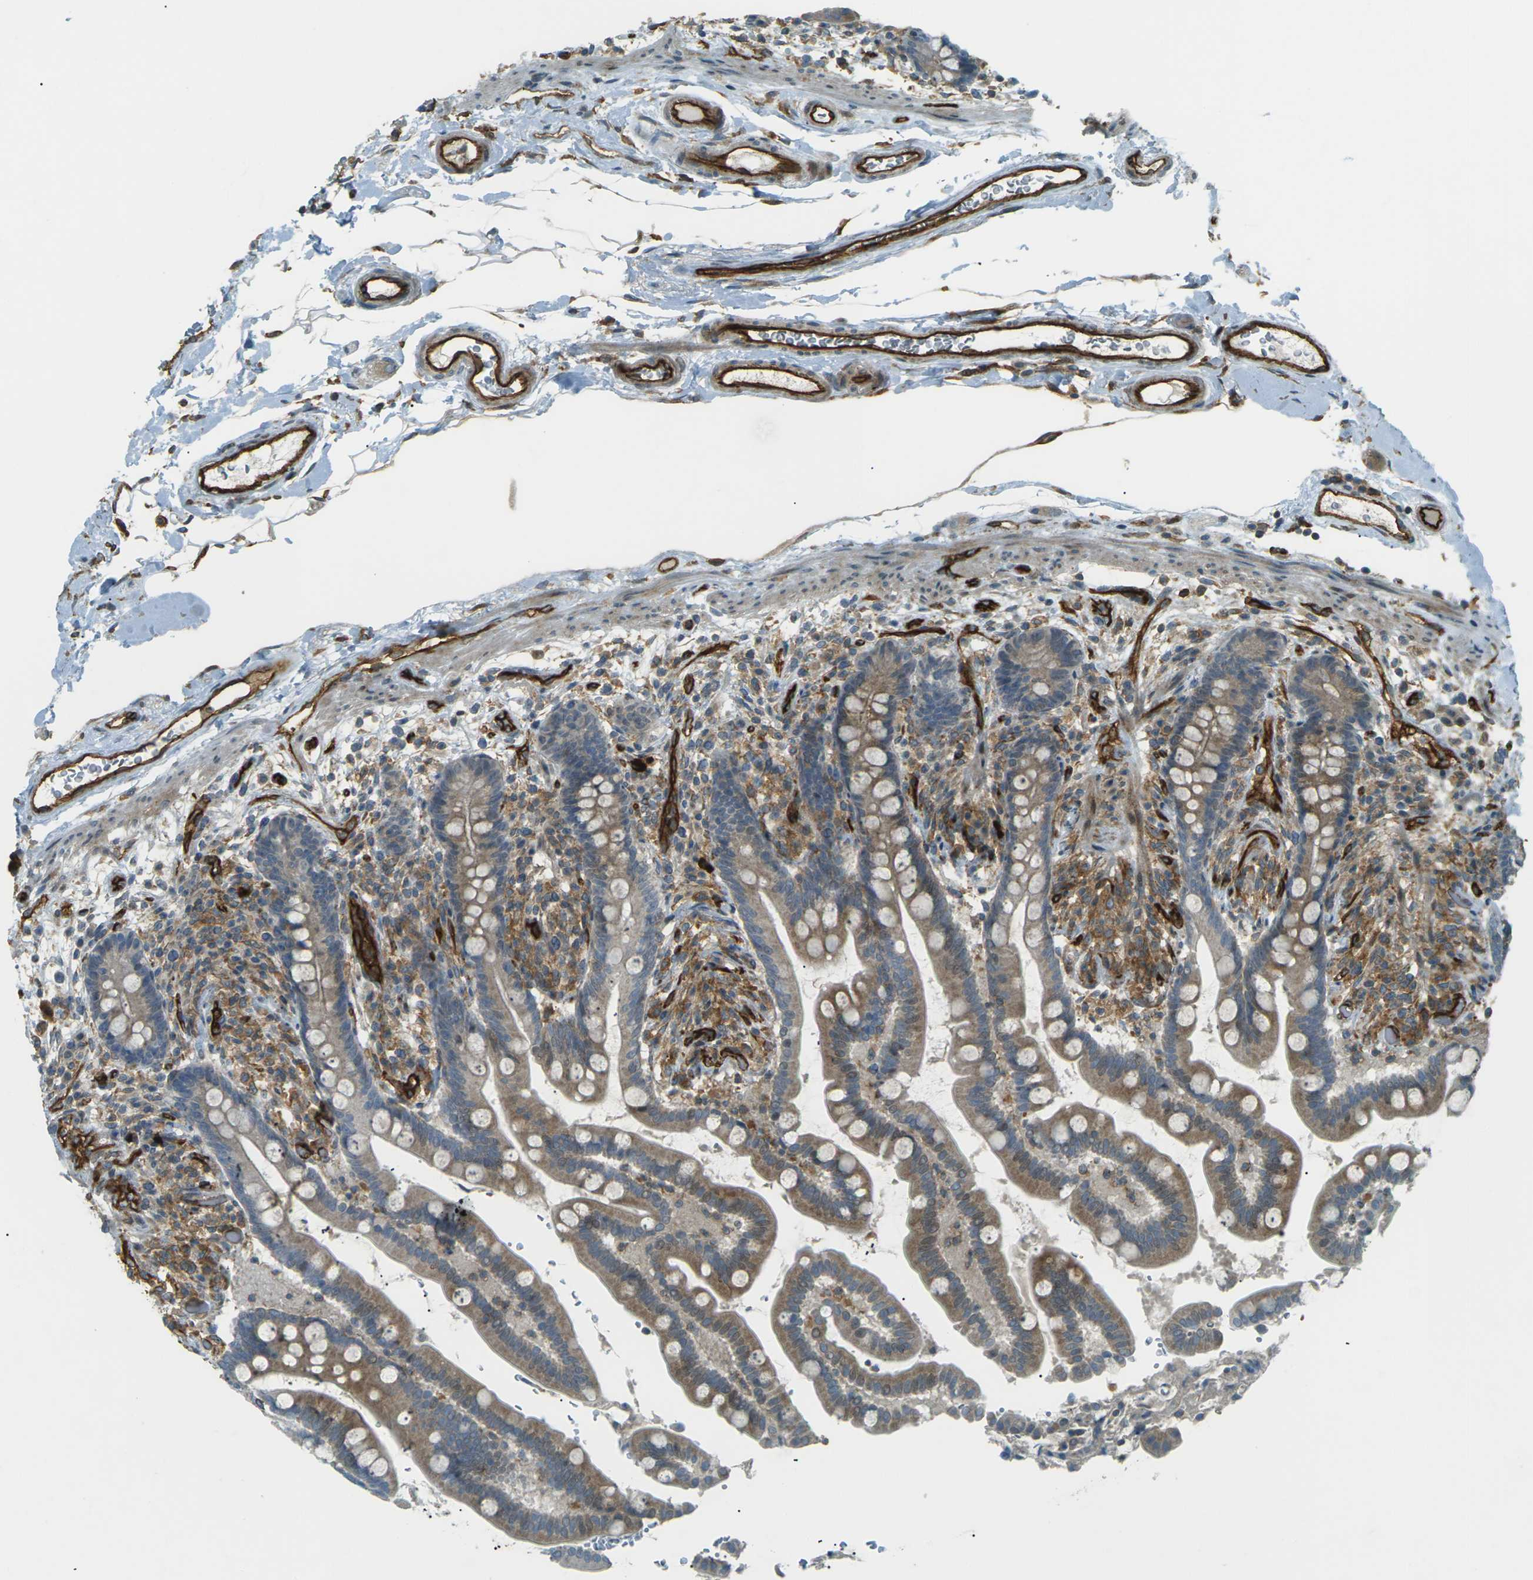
{"staining": {"intensity": "strong", "quantity": ">75%", "location": "cytoplasmic/membranous"}, "tissue": "colon", "cell_type": "Endothelial cells", "image_type": "normal", "snomed": [{"axis": "morphology", "description": "Normal tissue, NOS"}, {"axis": "topography", "description": "Colon"}], "caption": "IHC staining of unremarkable colon, which displays high levels of strong cytoplasmic/membranous staining in about >75% of endothelial cells indicating strong cytoplasmic/membranous protein positivity. The staining was performed using DAB (3,3'-diaminobenzidine) (brown) for protein detection and nuclei were counterstained in hematoxylin (blue).", "gene": "S1PR1", "patient": {"sex": "male", "age": 73}}